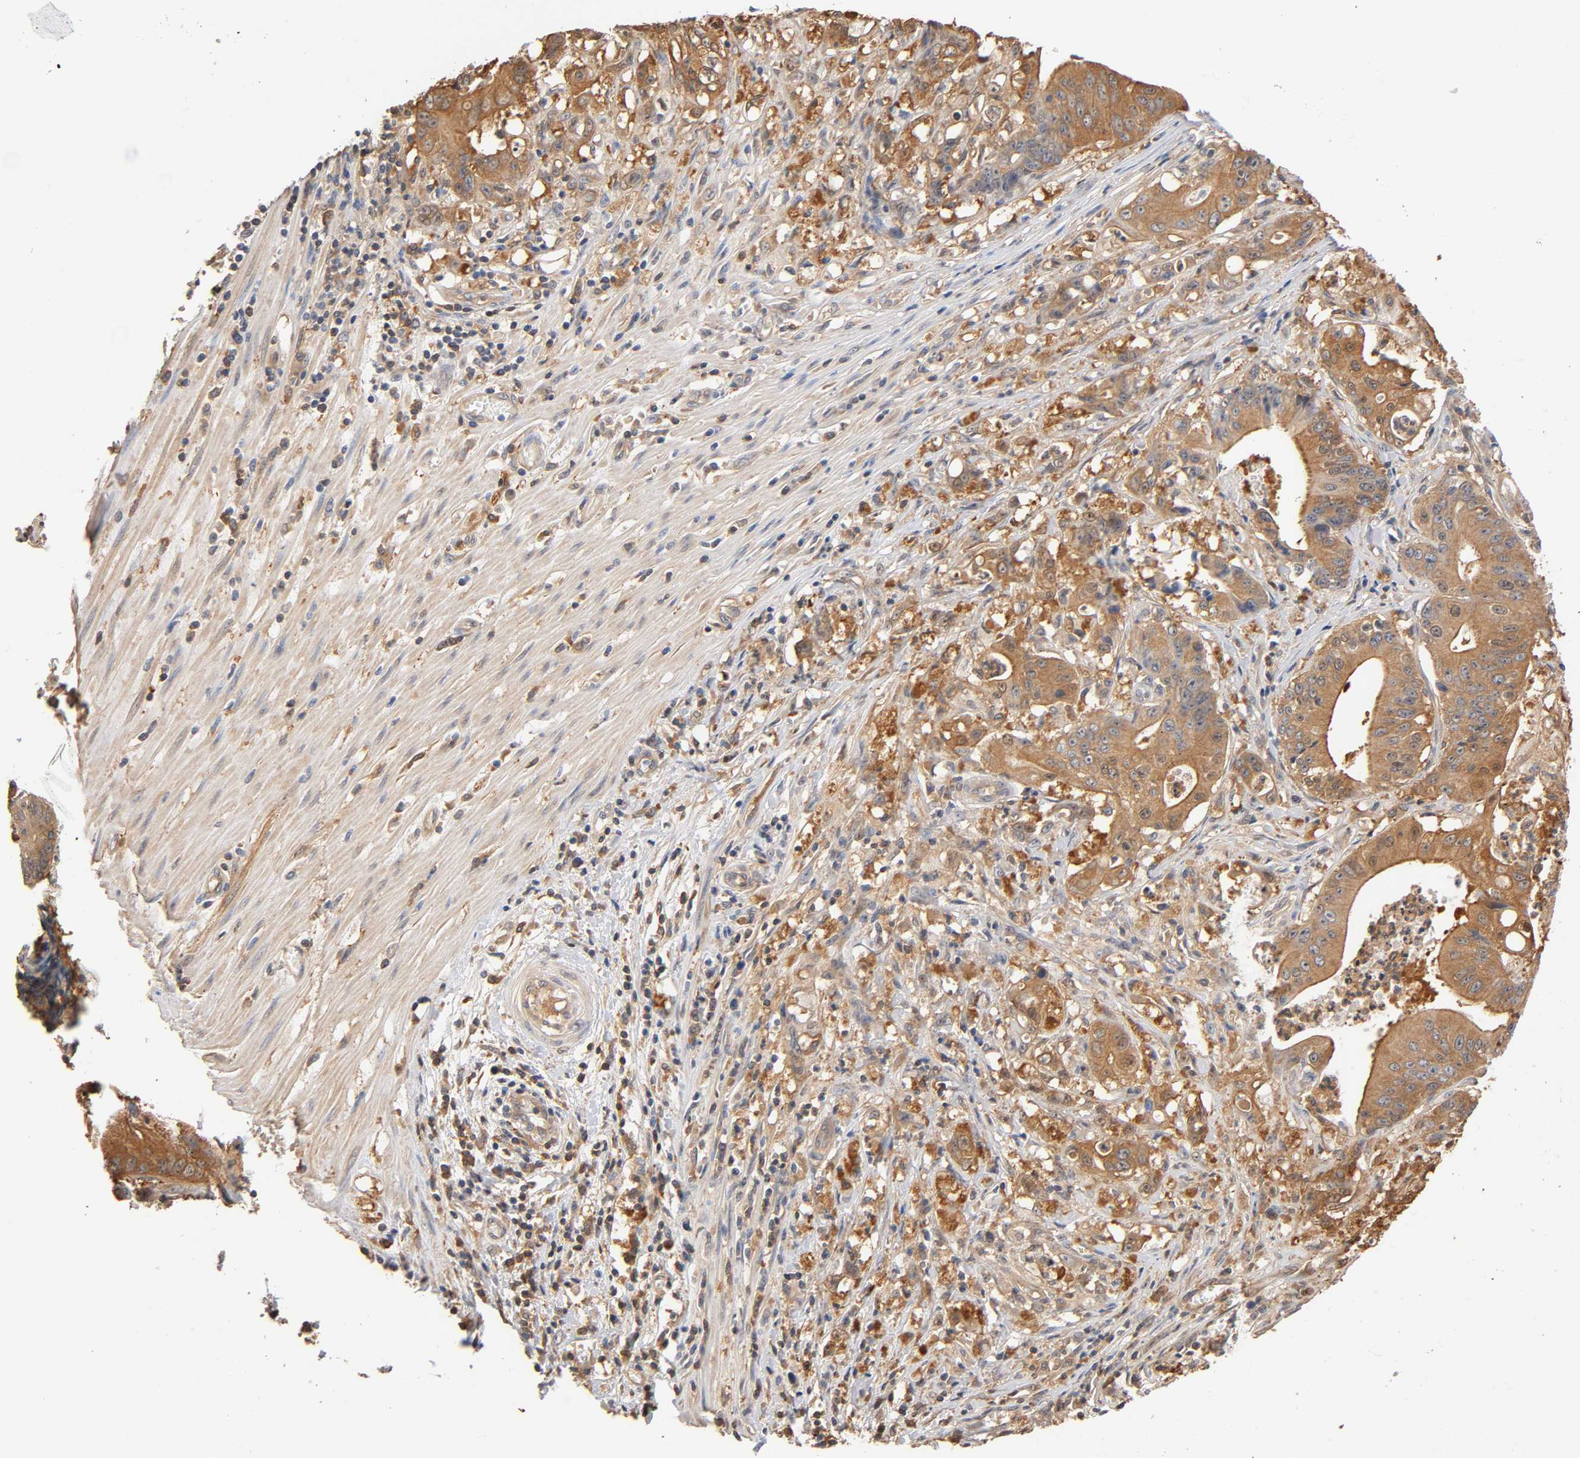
{"staining": {"intensity": "moderate", "quantity": ">75%", "location": "cytoplasmic/membranous"}, "tissue": "pancreatic cancer", "cell_type": "Tumor cells", "image_type": "cancer", "snomed": [{"axis": "morphology", "description": "Normal tissue, NOS"}, {"axis": "topography", "description": "Lymph node"}], "caption": "Immunohistochemical staining of human pancreatic cancer displays medium levels of moderate cytoplasmic/membranous protein expression in approximately >75% of tumor cells. (Stains: DAB in brown, nuclei in blue, Microscopy: brightfield microscopy at high magnification).", "gene": "ALDOA", "patient": {"sex": "male", "age": 62}}